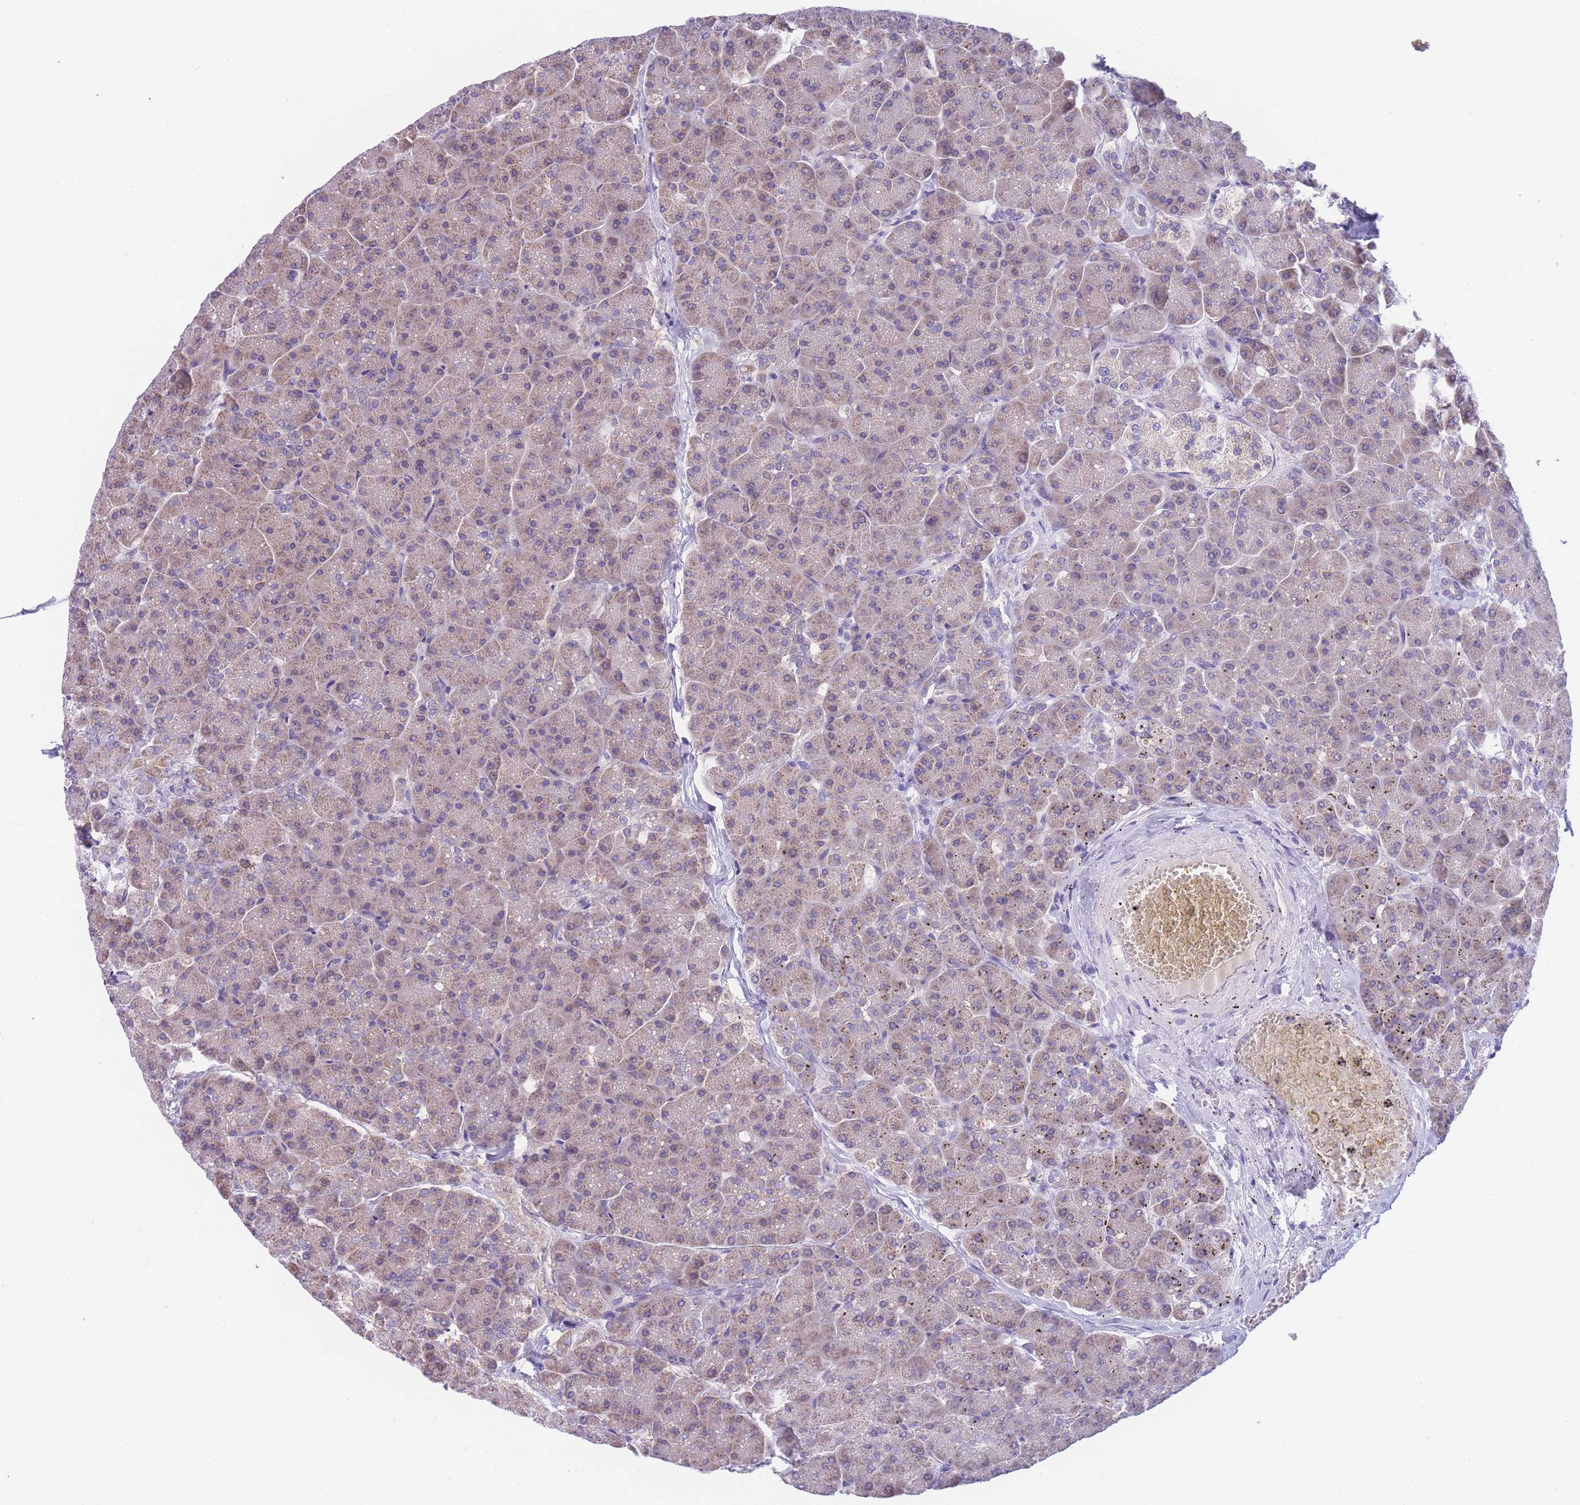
{"staining": {"intensity": "weak", "quantity": ">75%", "location": "cytoplasmic/membranous"}, "tissue": "pancreas", "cell_type": "Exocrine glandular cells", "image_type": "normal", "snomed": [{"axis": "morphology", "description": "Normal tissue, NOS"}, {"axis": "topography", "description": "Pancreas"}, {"axis": "topography", "description": "Peripheral nerve tissue"}], "caption": "Immunohistochemistry (IHC) micrograph of normal pancreas: human pancreas stained using immunohistochemistry (IHC) demonstrates low levels of weak protein expression localized specifically in the cytoplasmic/membranous of exocrine glandular cells, appearing as a cytoplasmic/membranous brown color.", "gene": "DHRS11", "patient": {"sex": "male", "age": 54}}